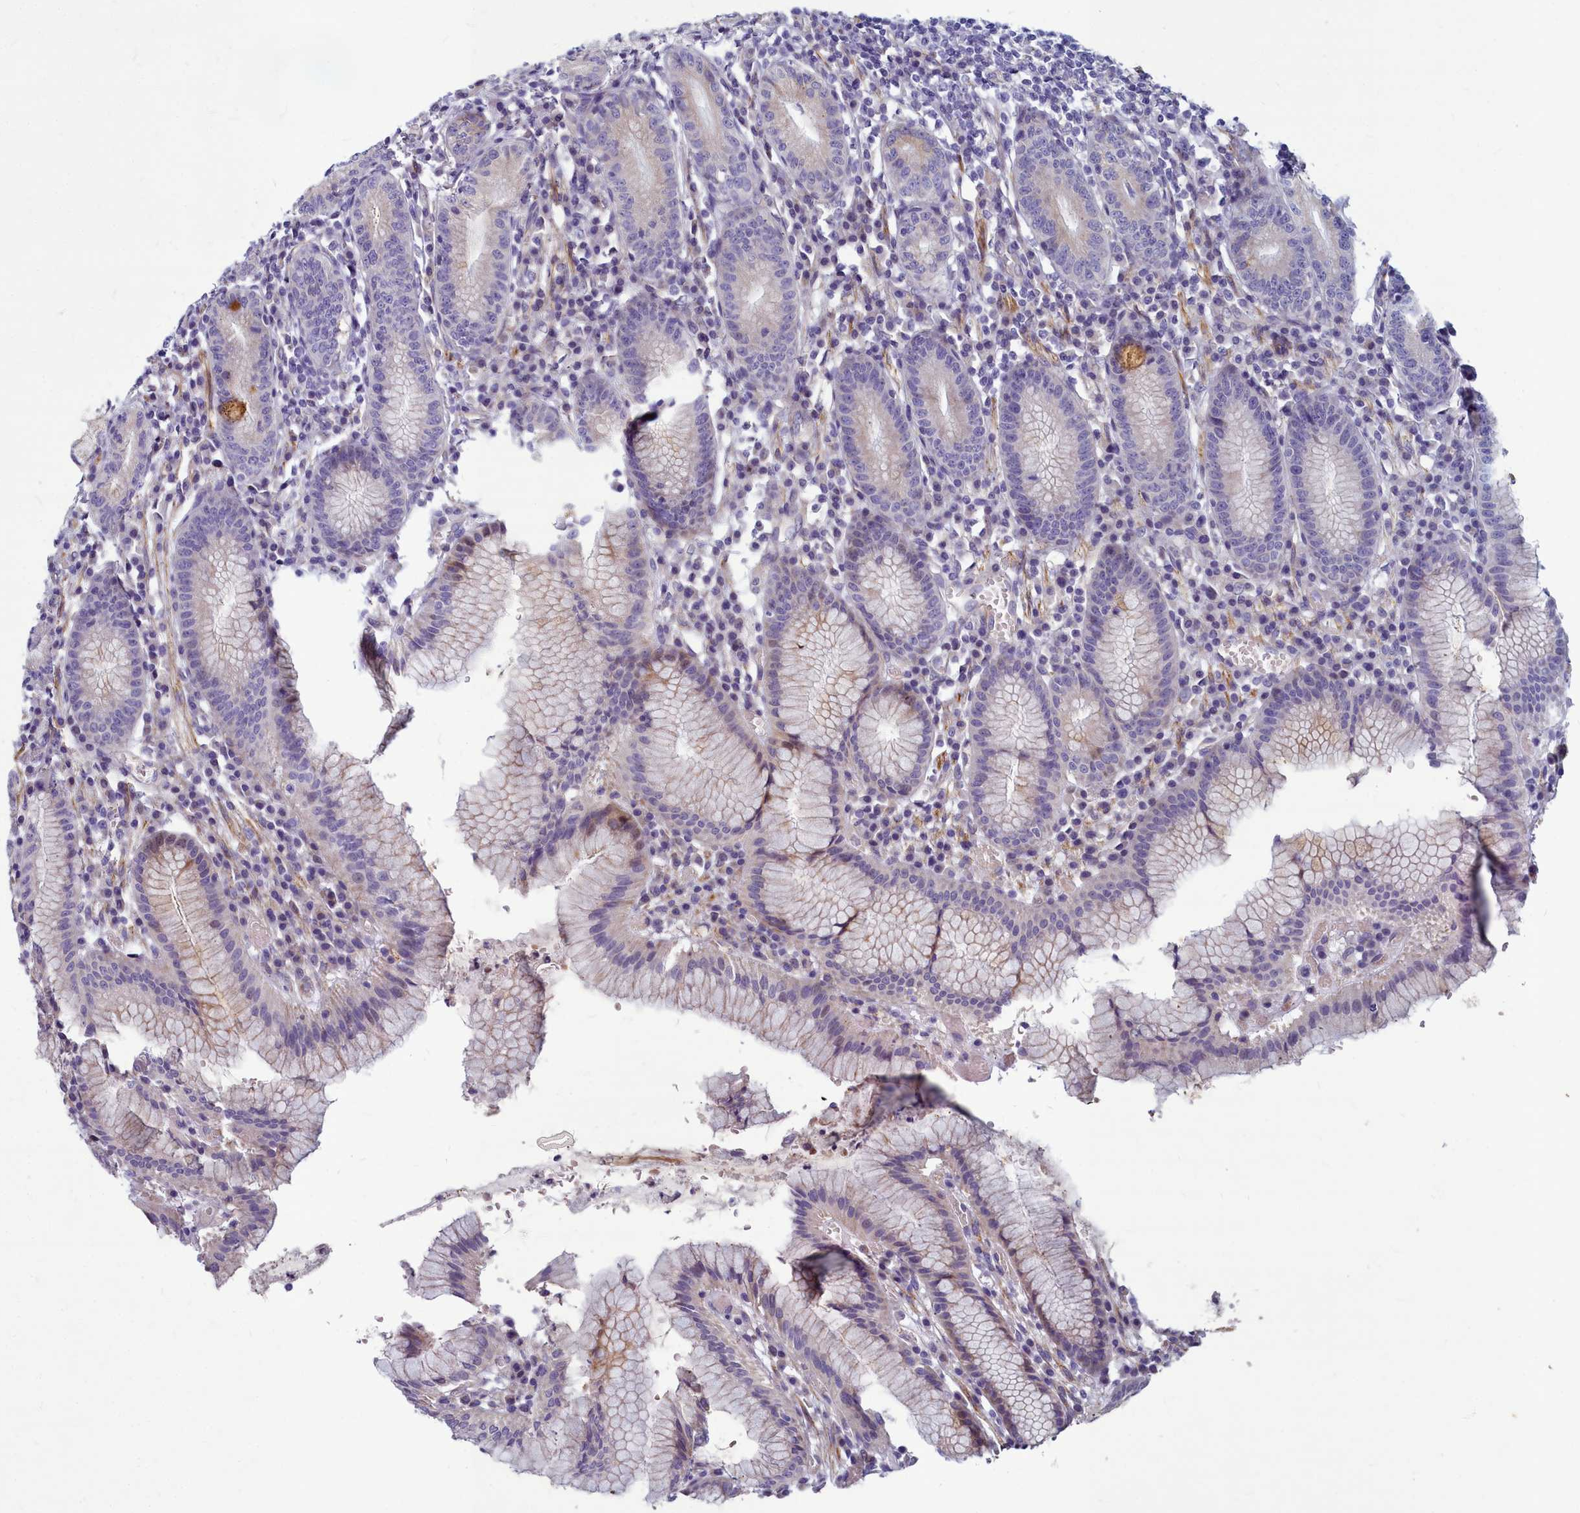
{"staining": {"intensity": "weak", "quantity": "25%-75%", "location": "cytoplasmic/membranous"}, "tissue": "stomach", "cell_type": "Glandular cells", "image_type": "normal", "snomed": [{"axis": "morphology", "description": "Normal tissue, NOS"}, {"axis": "topography", "description": "Stomach"}], "caption": "Immunohistochemistry staining of unremarkable stomach, which reveals low levels of weak cytoplasmic/membranous positivity in approximately 25%-75% of glandular cells indicating weak cytoplasmic/membranous protein positivity. The staining was performed using DAB (3,3'-diaminobenzidine) (brown) for protein detection and nuclei were counterstained in hematoxylin (blue).", "gene": "SMPD4", "patient": {"sex": "male", "age": 55}}